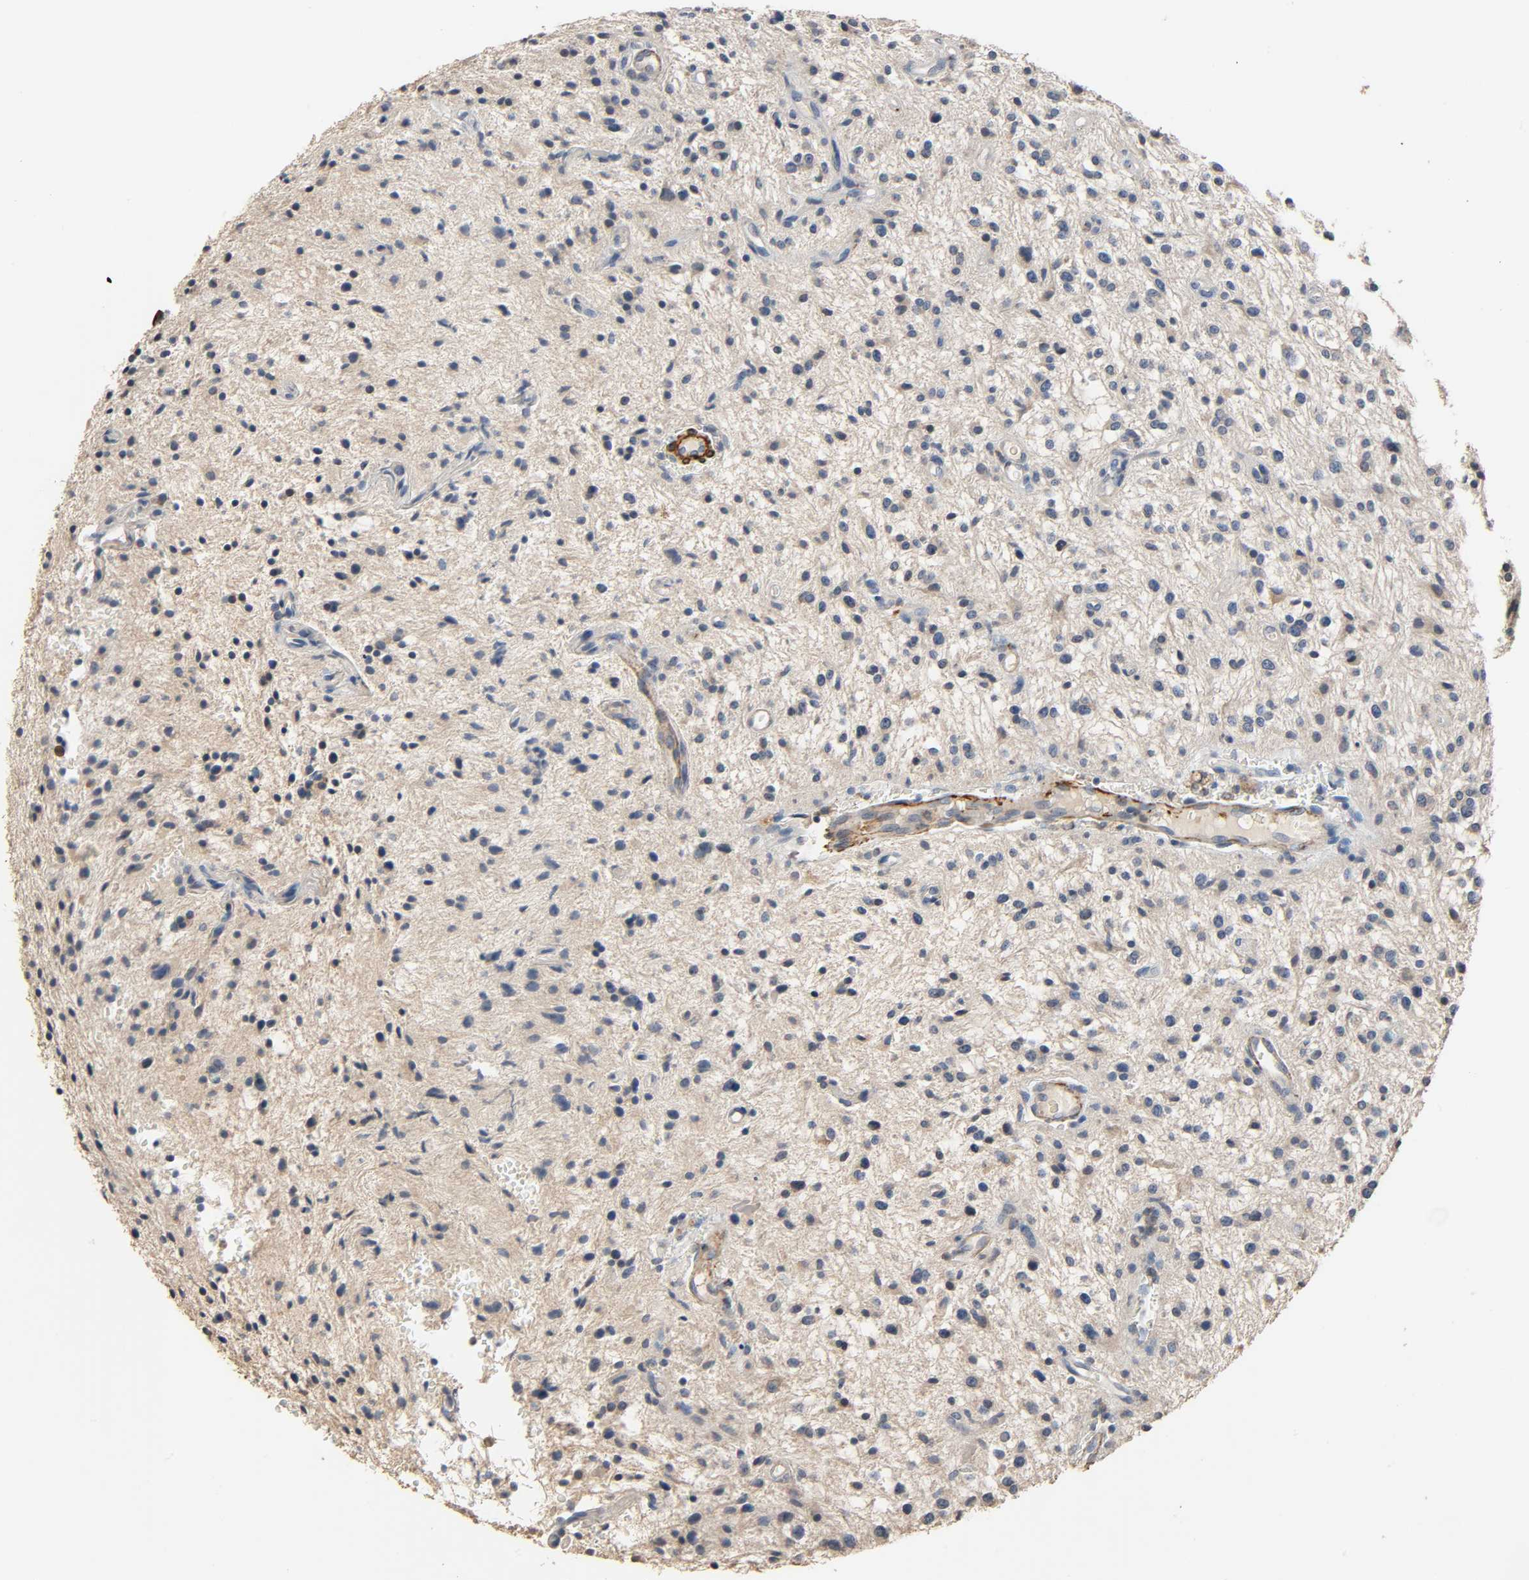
{"staining": {"intensity": "weak", "quantity": ">75%", "location": "cytoplasmic/membranous"}, "tissue": "glioma", "cell_type": "Tumor cells", "image_type": "cancer", "snomed": [{"axis": "morphology", "description": "Glioma, malignant, NOS"}, {"axis": "topography", "description": "Cerebellum"}], "caption": "Immunohistochemical staining of malignant glioma reveals low levels of weak cytoplasmic/membranous positivity in about >75% of tumor cells.", "gene": "GSTA3", "patient": {"sex": "female", "age": 10}}